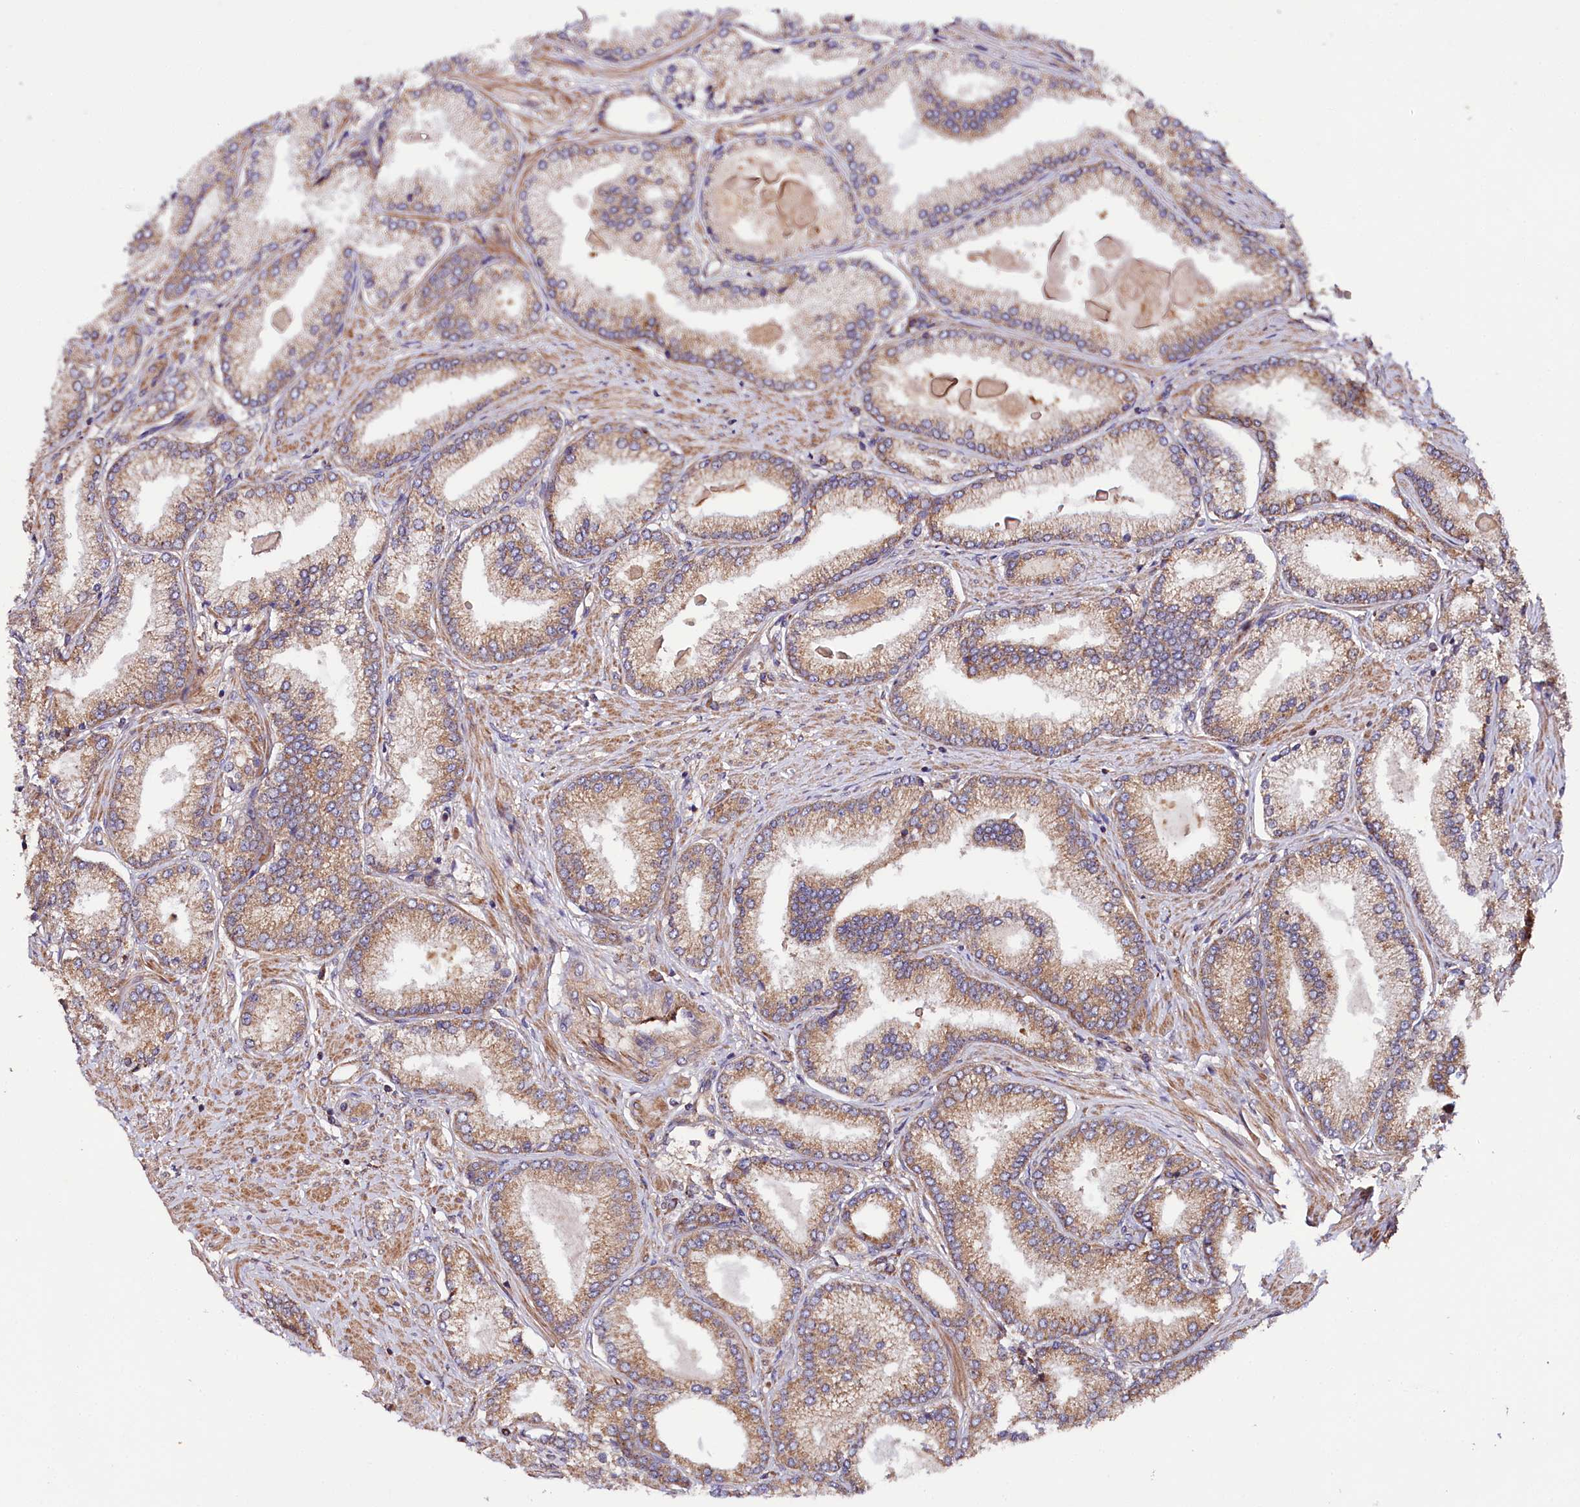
{"staining": {"intensity": "weak", "quantity": ">75%", "location": "cytoplasmic/membranous"}, "tissue": "prostate cancer", "cell_type": "Tumor cells", "image_type": "cancer", "snomed": [{"axis": "morphology", "description": "Adenocarcinoma, High grade"}, {"axis": "topography", "description": "Prostate"}], "caption": "High-power microscopy captured an IHC histopathology image of adenocarcinoma (high-grade) (prostate), revealing weak cytoplasmic/membranous expression in approximately >75% of tumor cells.", "gene": "CEP295", "patient": {"sex": "male", "age": 66}}